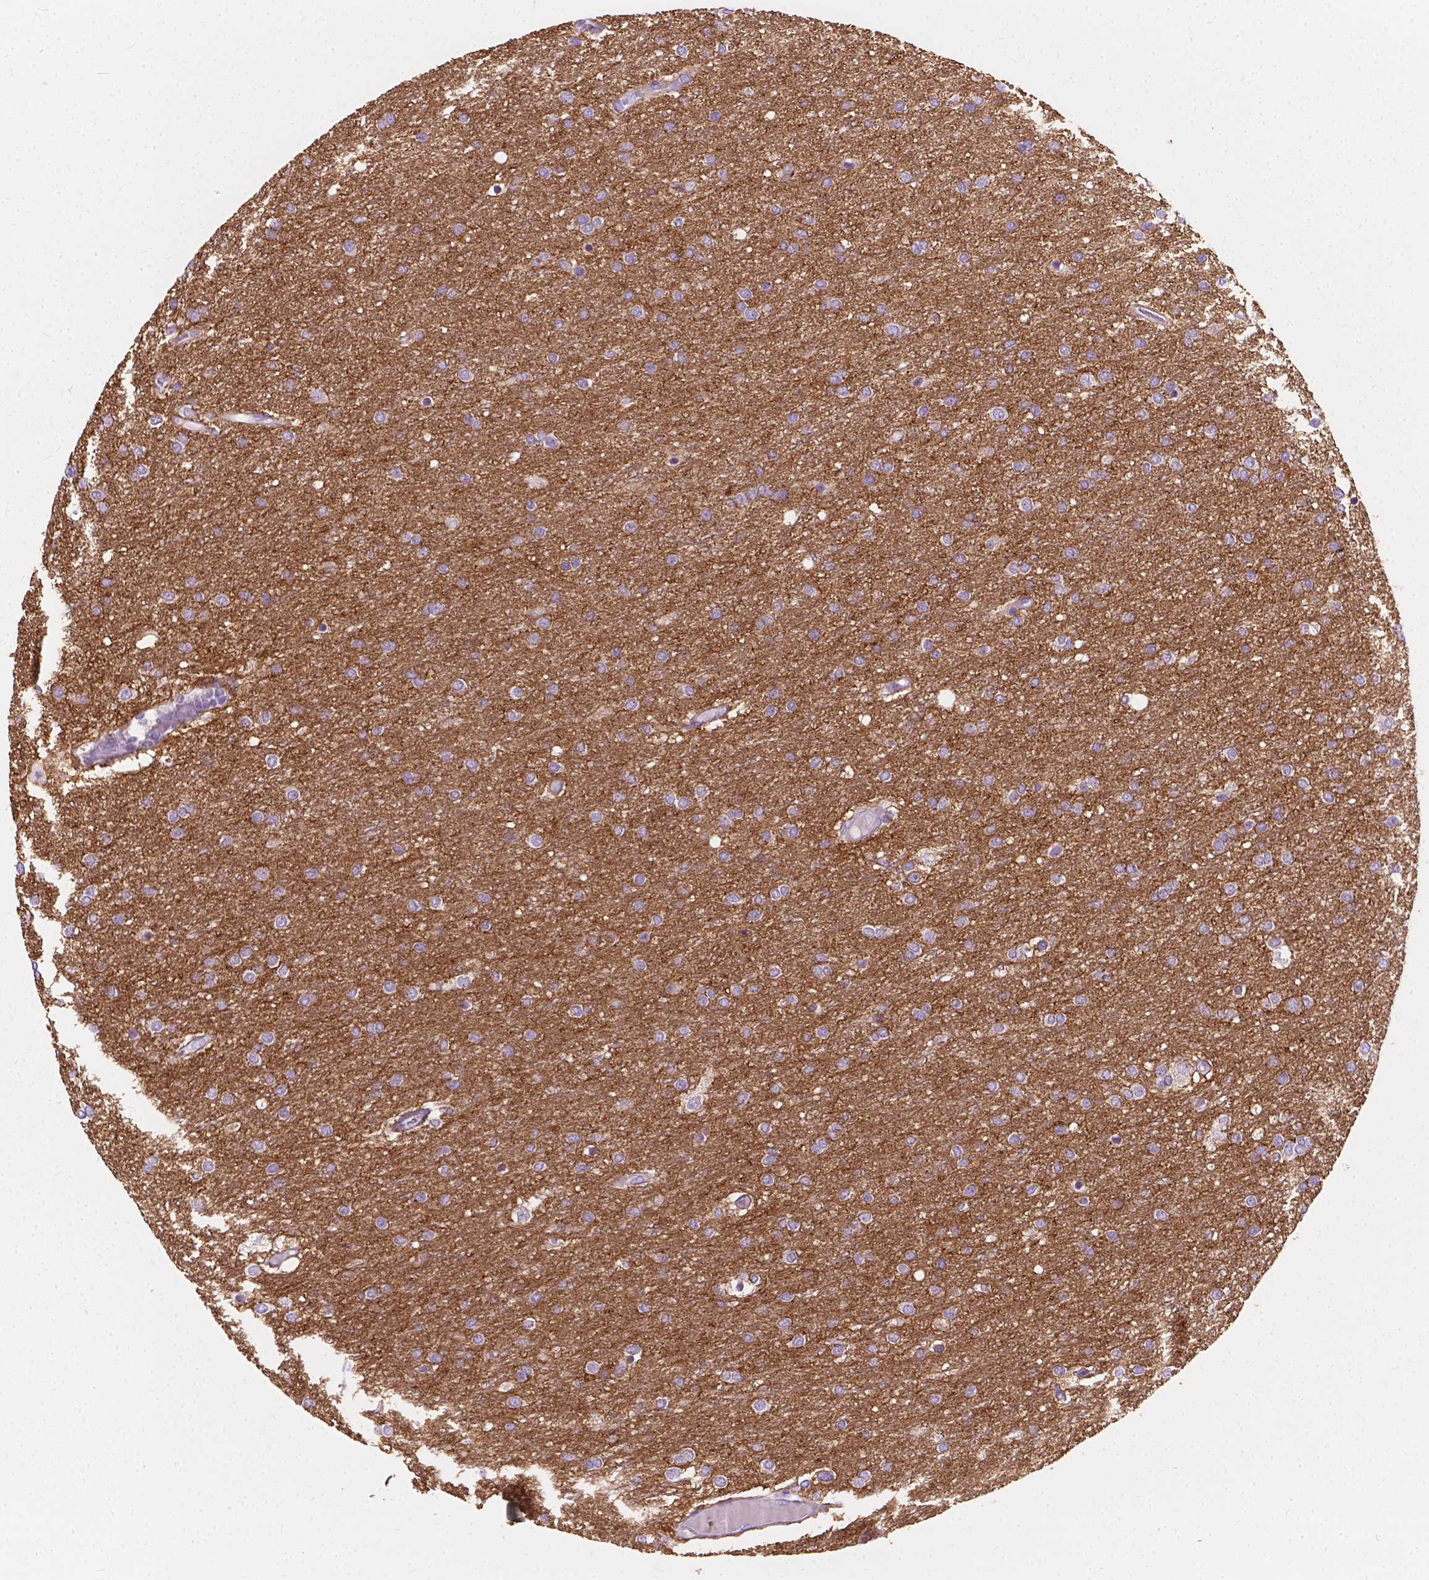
{"staining": {"intensity": "negative", "quantity": "none", "location": "none"}, "tissue": "glioma", "cell_type": "Tumor cells", "image_type": "cancer", "snomed": [{"axis": "morphology", "description": "Glioma, malignant, High grade"}, {"axis": "topography", "description": "Brain"}], "caption": "An immunohistochemistry (IHC) histopathology image of glioma is shown. There is no staining in tumor cells of glioma. (DAB (3,3'-diaminobenzidine) immunohistochemistry visualized using brightfield microscopy, high magnification).", "gene": "GNAO1", "patient": {"sex": "female", "age": 61}}